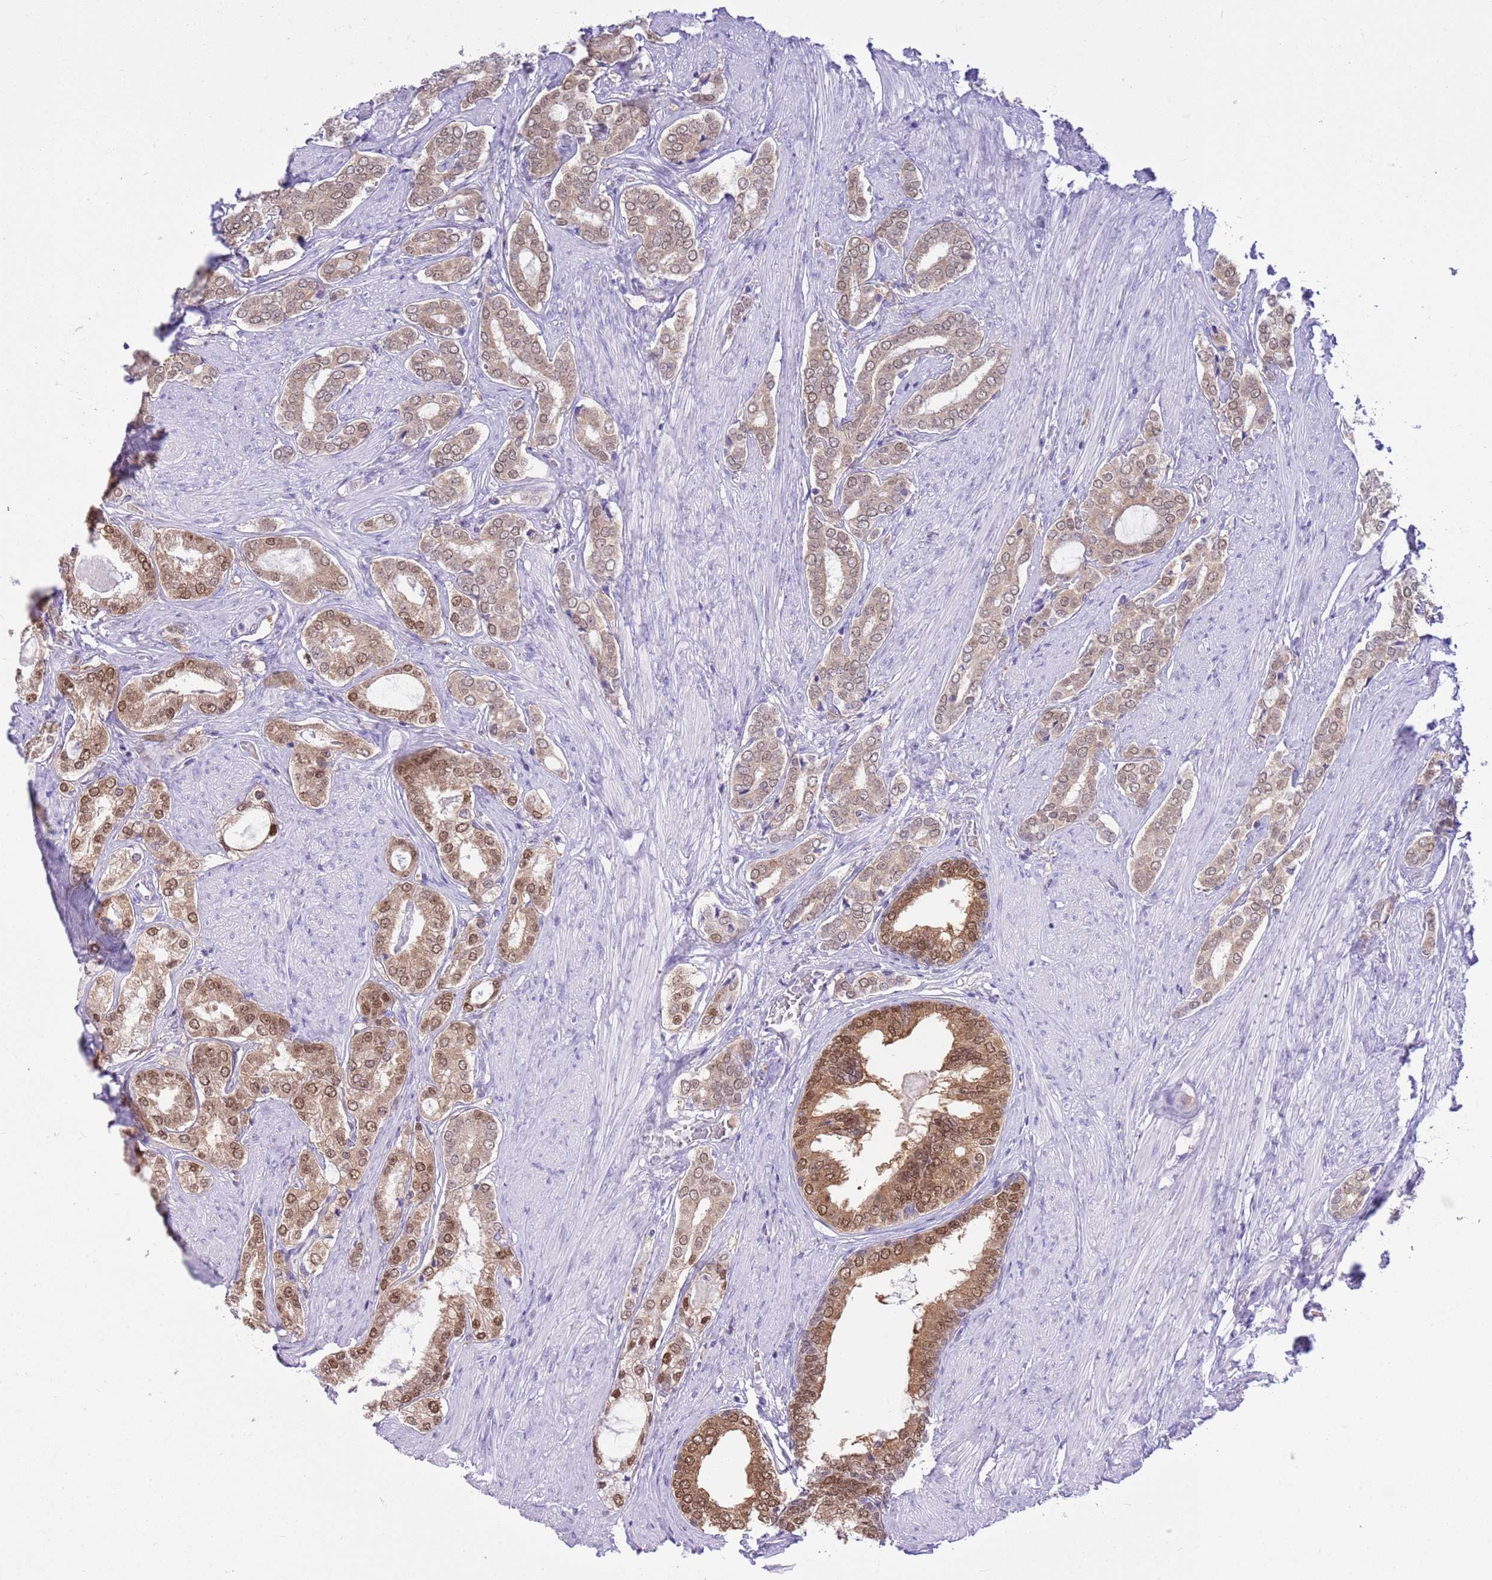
{"staining": {"intensity": "moderate", "quantity": ">75%", "location": "cytoplasmic/membranous,nuclear"}, "tissue": "prostate cancer", "cell_type": "Tumor cells", "image_type": "cancer", "snomed": [{"axis": "morphology", "description": "Adenocarcinoma, High grade"}, {"axis": "topography", "description": "Prostate"}], "caption": "About >75% of tumor cells in human prostate high-grade adenocarcinoma show moderate cytoplasmic/membranous and nuclear protein positivity as visualized by brown immunohistochemical staining.", "gene": "DDI2", "patient": {"sex": "male", "age": 71}}